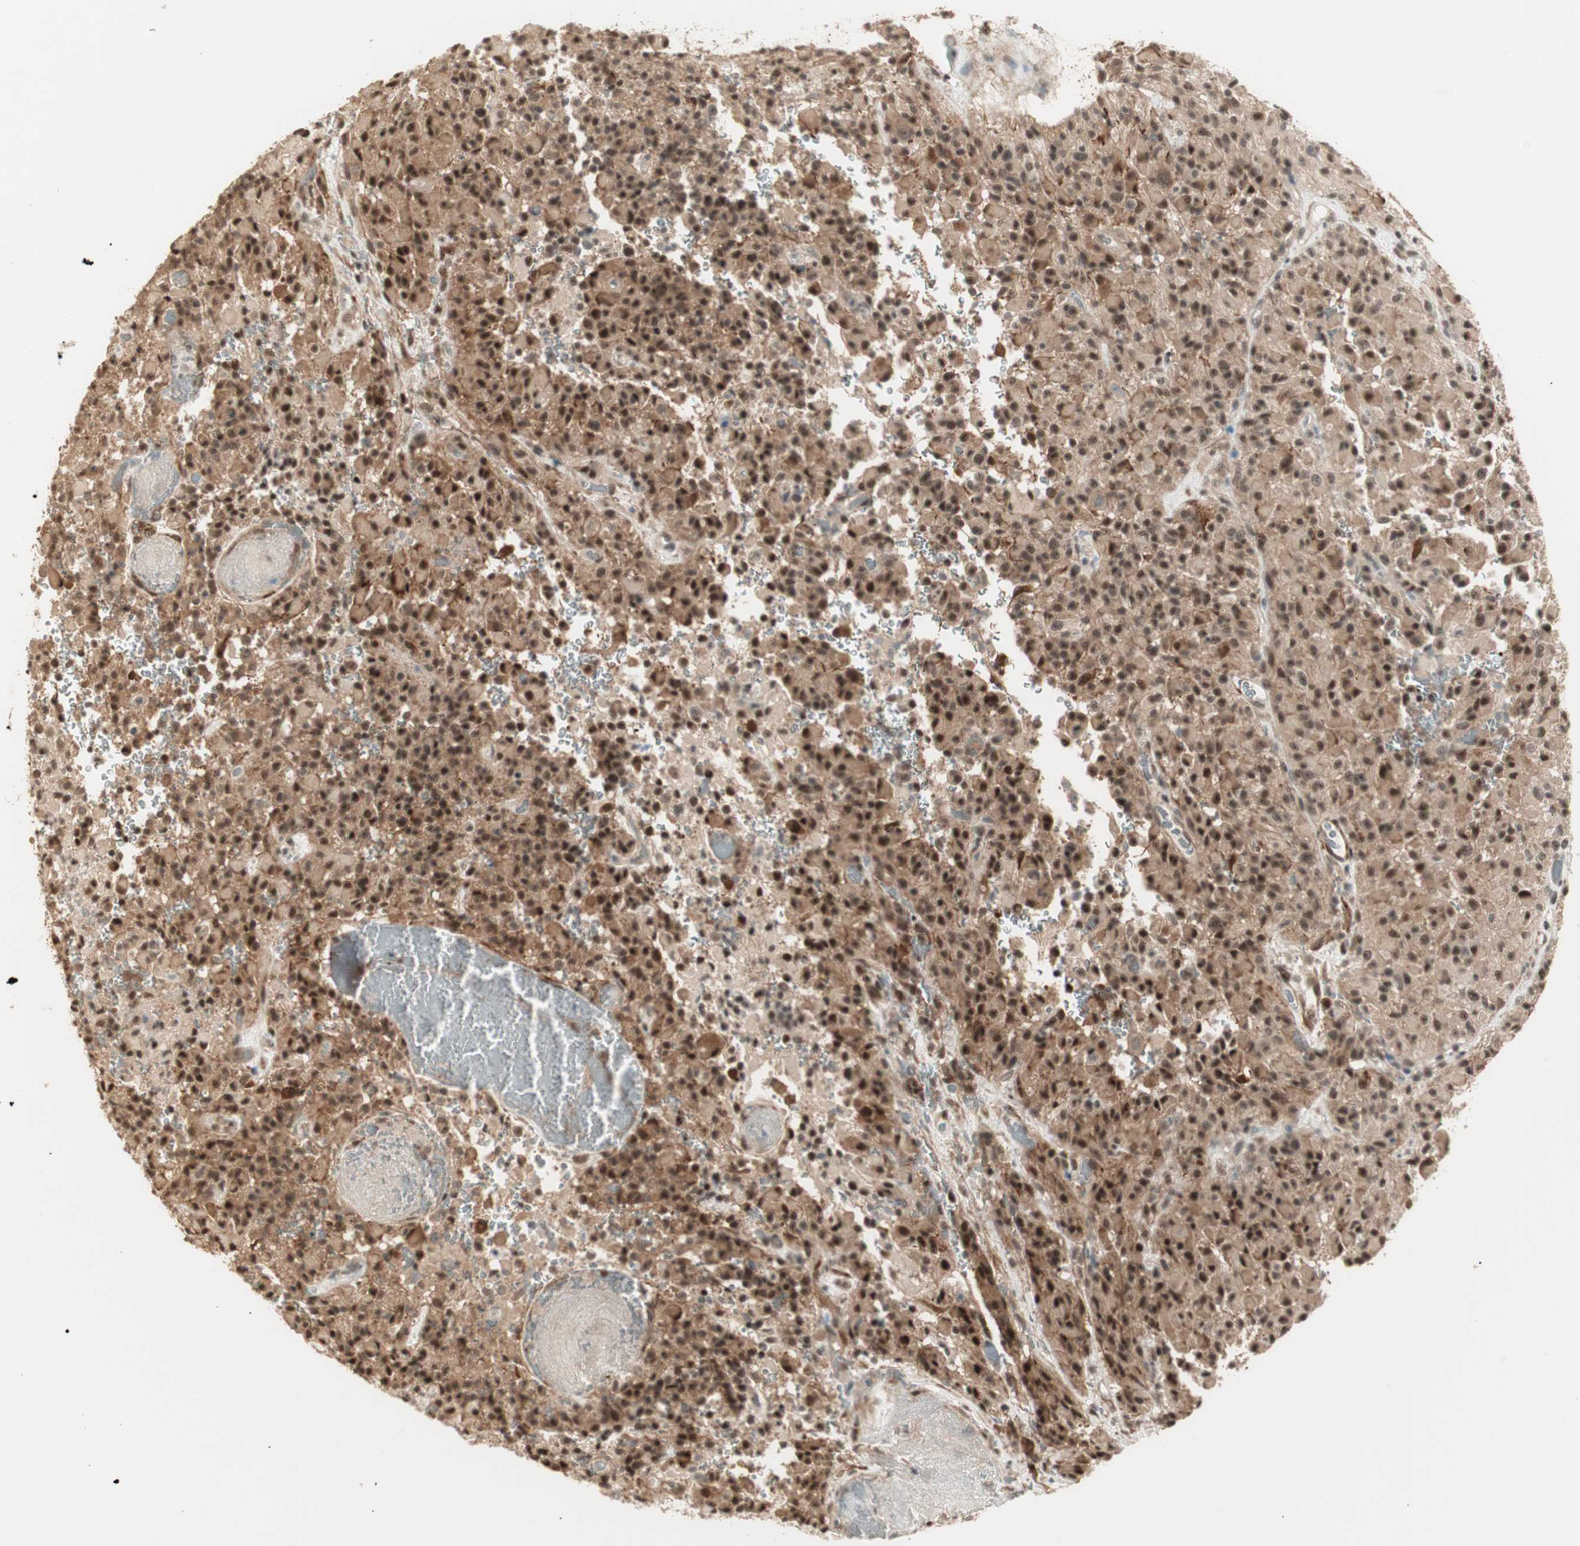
{"staining": {"intensity": "strong", "quantity": ">75%", "location": "cytoplasmic/membranous,nuclear"}, "tissue": "glioma", "cell_type": "Tumor cells", "image_type": "cancer", "snomed": [{"axis": "morphology", "description": "Glioma, malignant, High grade"}, {"axis": "topography", "description": "Brain"}], "caption": "This is a histology image of immunohistochemistry (IHC) staining of glioma, which shows strong positivity in the cytoplasmic/membranous and nuclear of tumor cells.", "gene": "ZSCAN31", "patient": {"sex": "male", "age": 71}}